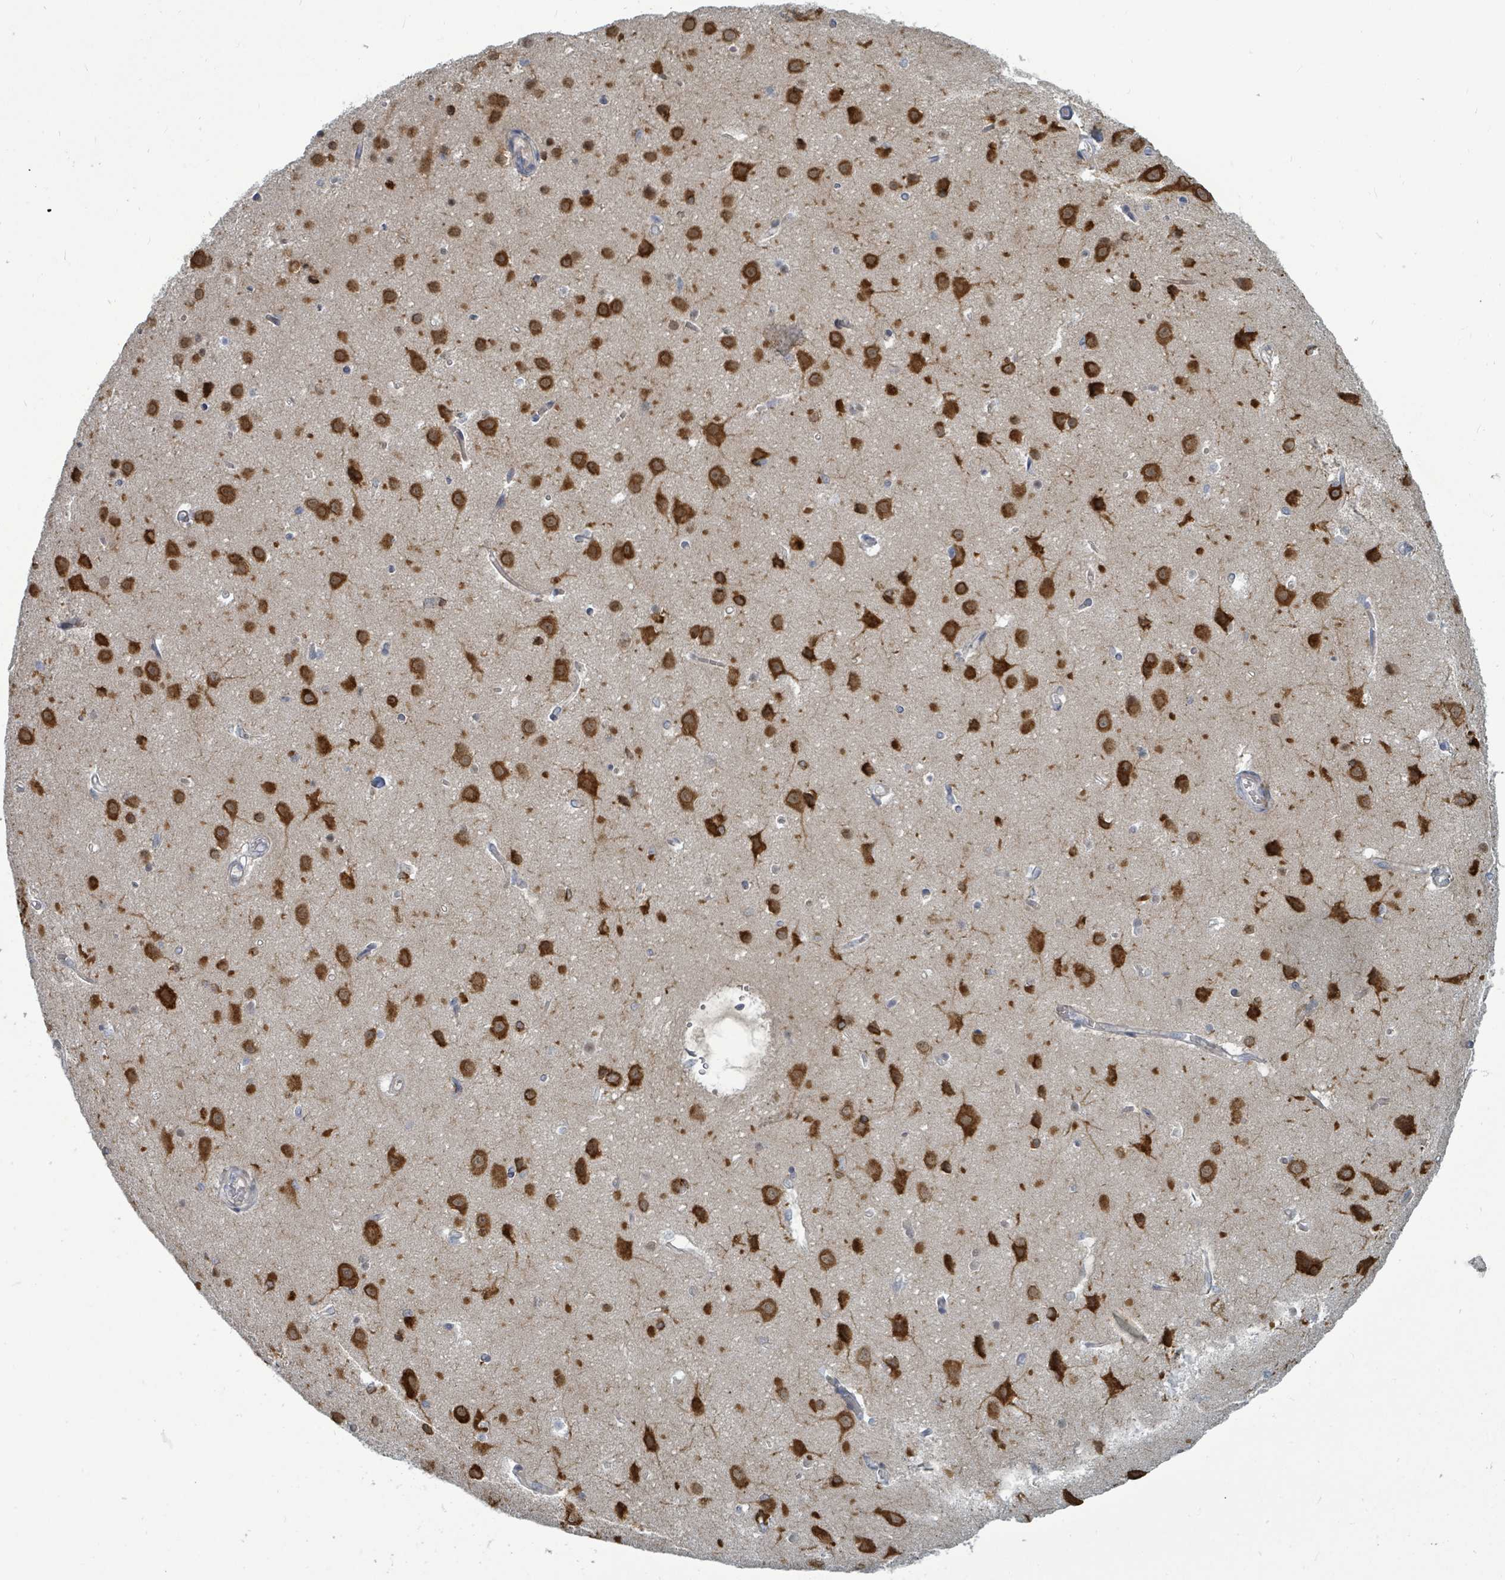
{"staining": {"intensity": "negative", "quantity": "none", "location": "none"}, "tissue": "cerebral cortex", "cell_type": "Endothelial cells", "image_type": "normal", "snomed": [{"axis": "morphology", "description": "Normal tissue, NOS"}, {"axis": "topography", "description": "Cerebral cortex"}], "caption": "IHC of unremarkable human cerebral cortex exhibits no staining in endothelial cells. The staining was performed using DAB (3,3'-diaminobenzidine) to visualize the protein expression in brown, while the nuclei were stained in blue with hematoxylin (Magnification: 20x).", "gene": "TRDMT1", "patient": {"sex": "male", "age": 37}}